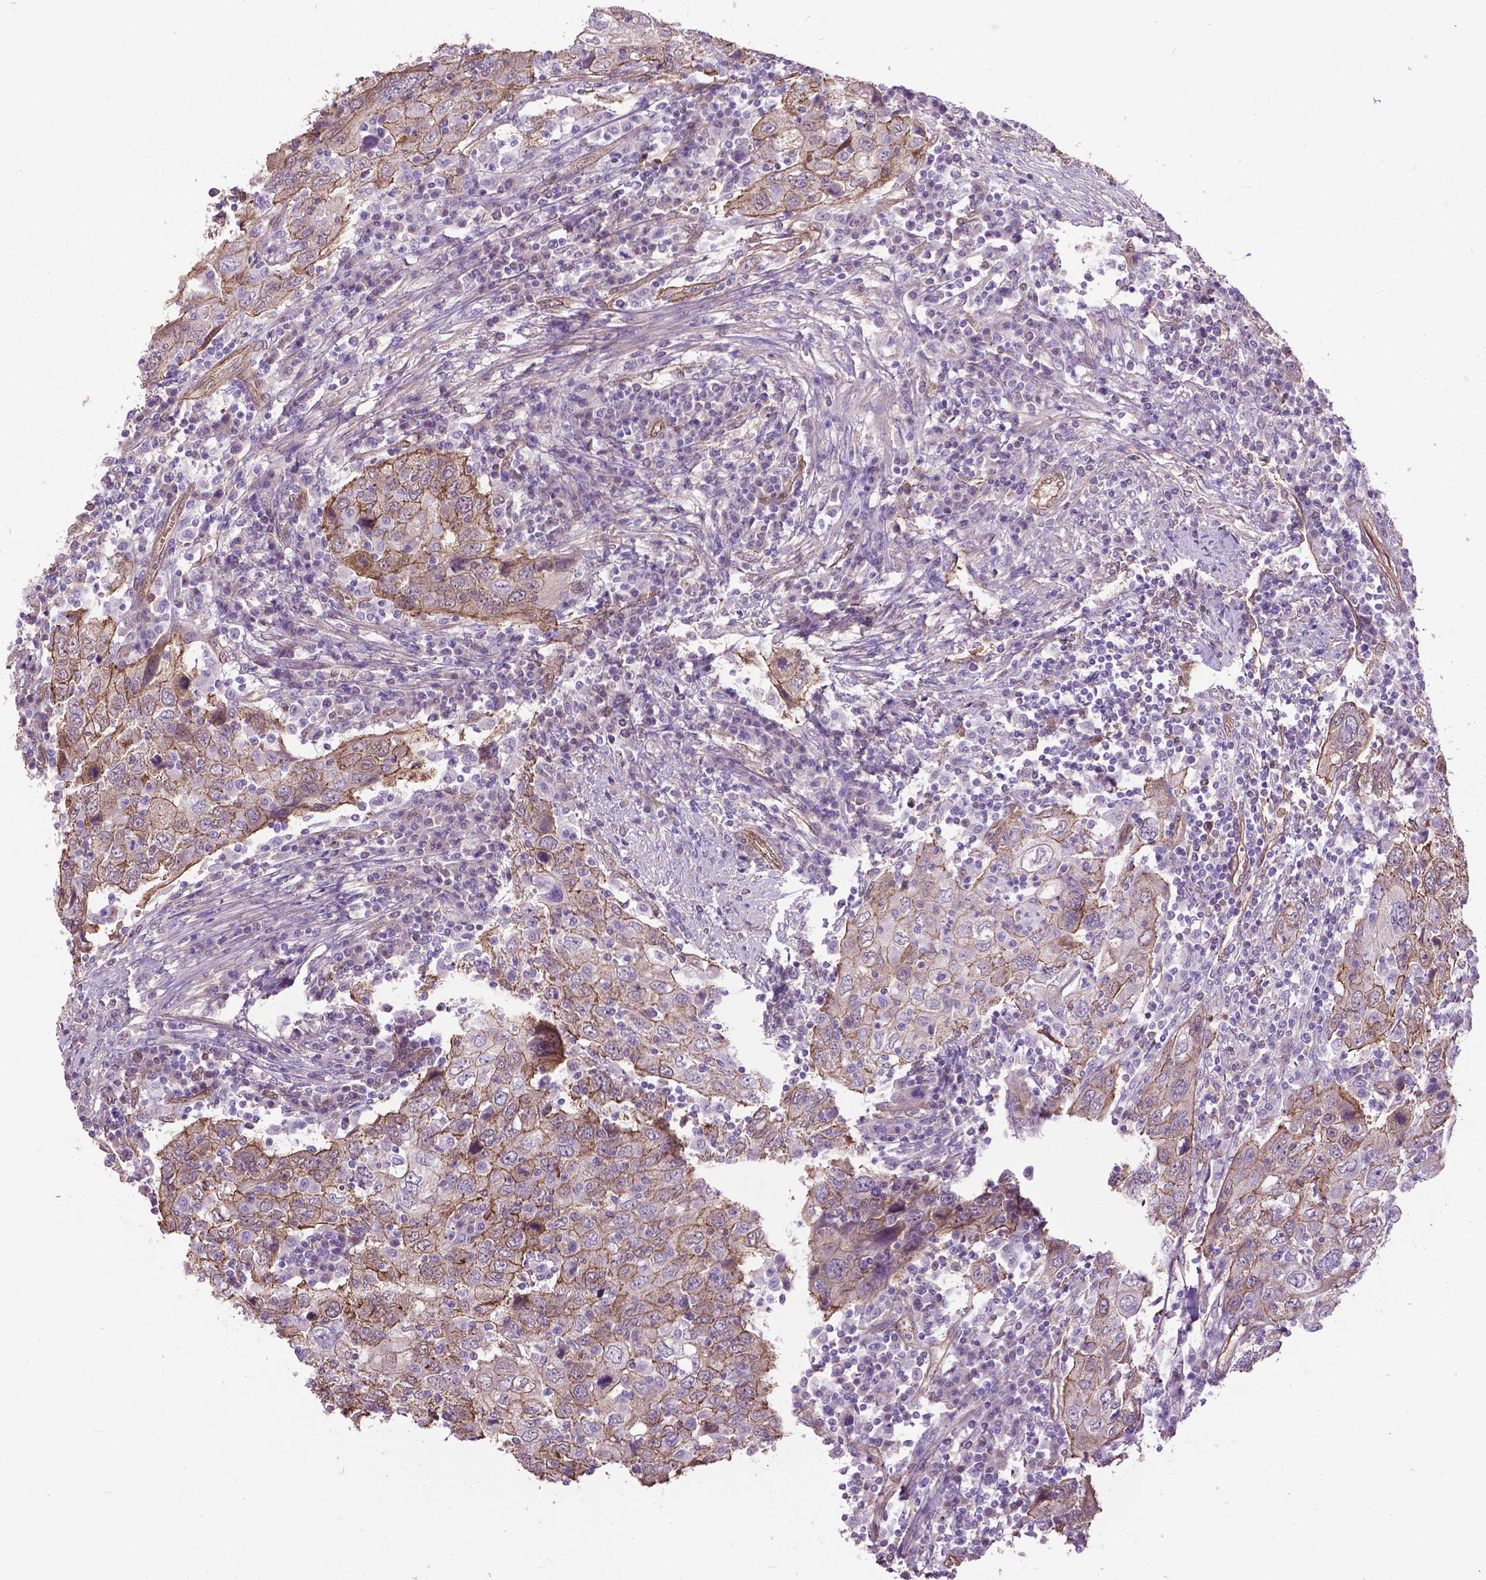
{"staining": {"intensity": "weak", "quantity": "25%-75%", "location": "cytoplasmic/membranous"}, "tissue": "urothelial cancer", "cell_type": "Tumor cells", "image_type": "cancer", "snomed": [{"axis": "morphology", "description": "Urothelial carcinoma, High grade"}, {"axis": "topography", "description": "Urinary bladder"}], "caption": "This image exhibits IHC staining of urothelial cancer, with low weak cytoplasmic/membranous expression in about 25%-75% of tumor cells.", "gene": "PDLIM1", "patient": {"sex": "male", "age": 76}}